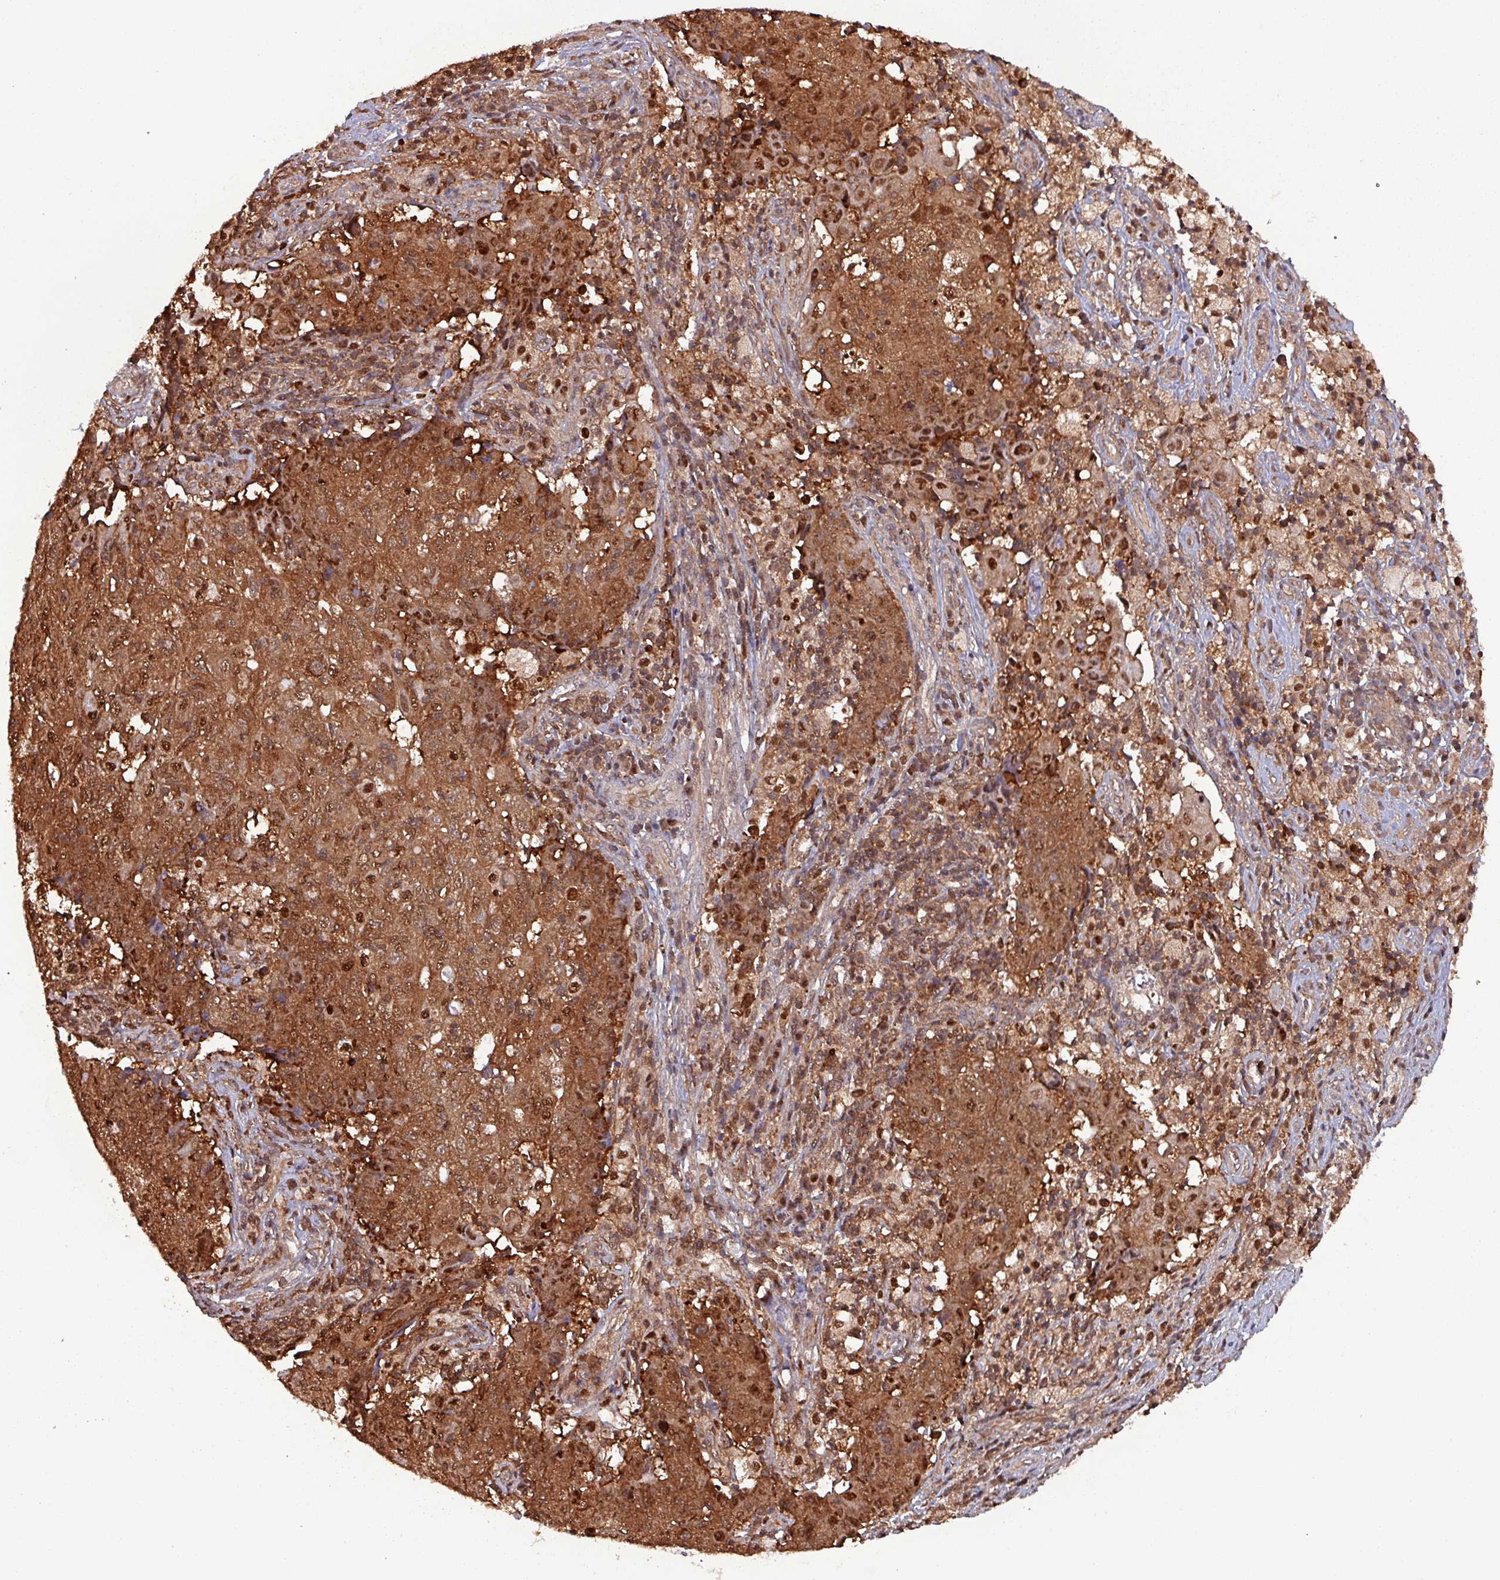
{"staining": {"intensity": "strong", "quantity": "25%-75%", "location": "cytoplasmic/membranous,nuclear"}, "tissue": "ovarian cancer", "cell_type": "Tumor cells", "image_type": "cancer", "snomed": [{"axis": "morphology", "description": "Carcinoma, endometroid"}, {"axis": "topography", "description": "Ovary"}], "caption": "Immunohistochemical staining of ovarian endometroid carcinoma reveals high levels of strong cytoplasmic/membranous and nuclear protein expression in about 25%-75% of tumor cells. (brown staining indicates protein expression, while blue staining denotes nuclei).", "gene": "PSMB8", "patient": {"sex": "female", "age": 42}}